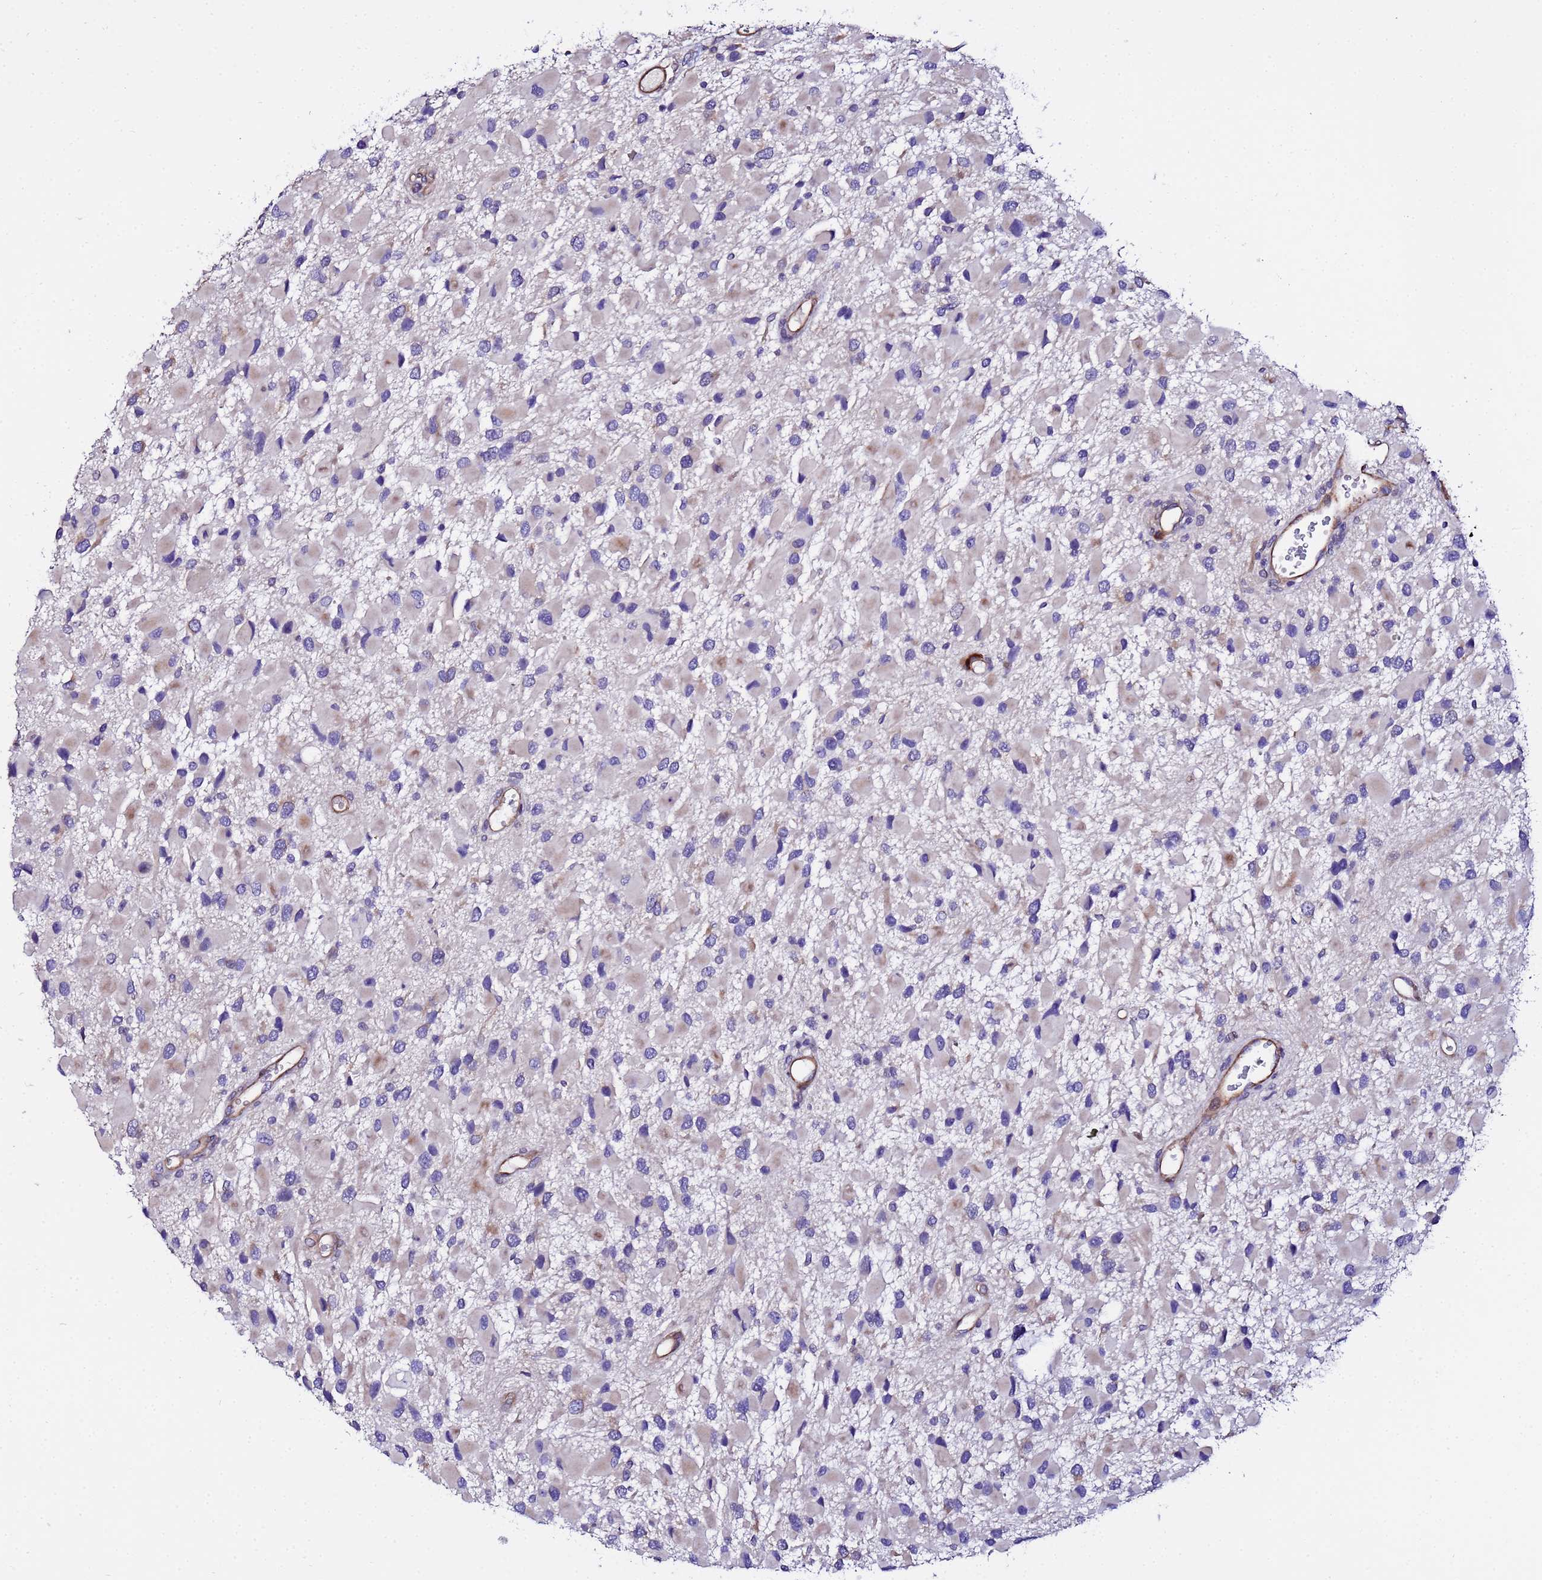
{"staining": {"intensity": "negative", "quantity": "none", "location": "none"}, "tissue": "glioma", "cell_type": "Tumor cells", "image_type": "cancer", "snomed": [{"axis": "morphology", "description": "Glioma, malignant, High grade"}, {"axis": "topography", "description": "Brain"}], "caption": "Immunohistochemical staining of human malignant glioma (high-grade) displays no significant expression in tumor cells.", "gene": "JRKL", "patient": {"sex": "male", "age": 53}}